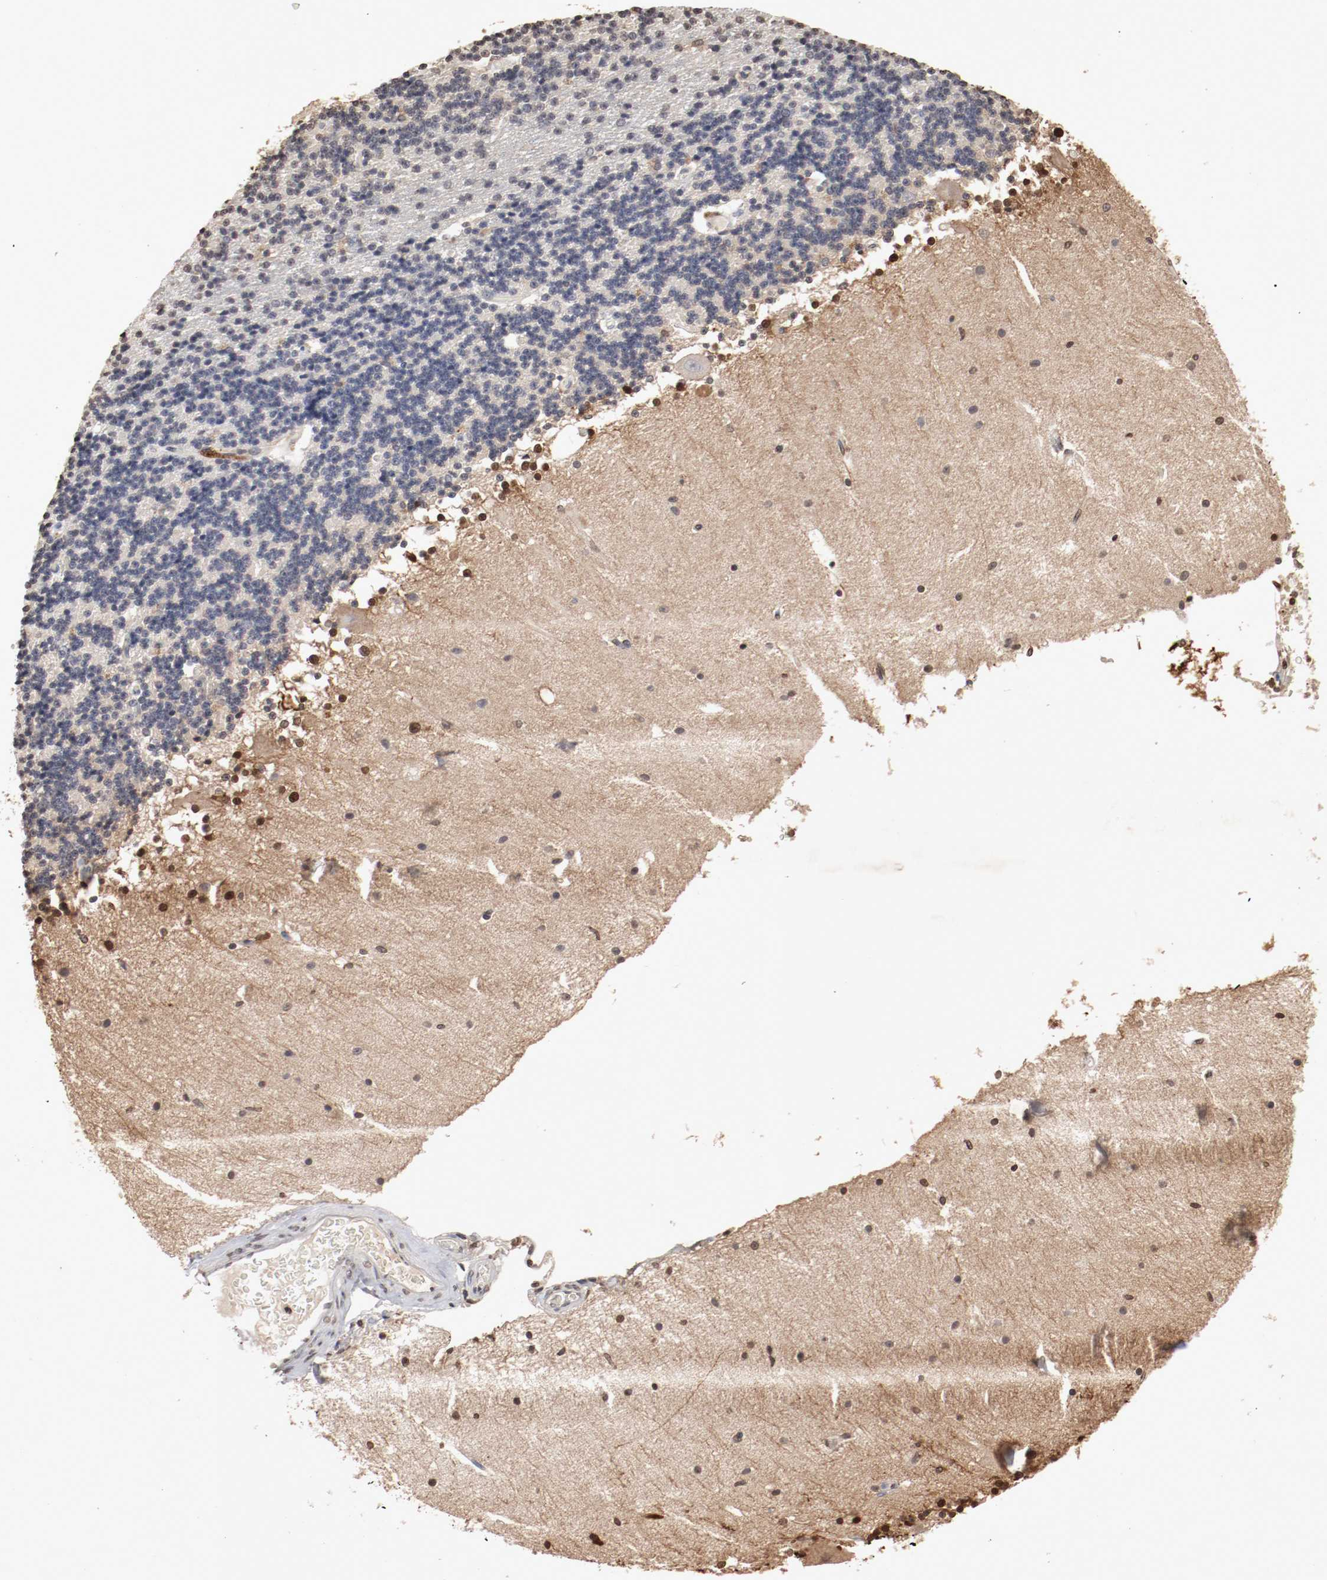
{"staining": {"intensity": "weak", "quantity": "25%-75%", "location": "cytoplasmic/membranous"}, "tissue": "cerebellum", "cell_type": "Cells in granular layer", "image_type": "normal", "snomed": [{"axis": "morphology", "description": "Normal tissue, NOS"}, {"axis": "topography", "description": "Cerebellum"}], "caption": "Human cerebellum stained with a brown dye exhibits weak cytoplasmic/membranous positive expression in approximately 25%-75% of cells in granular layer.", "gene": "WASL", "patient": {"sex": "female", "age": 54}}